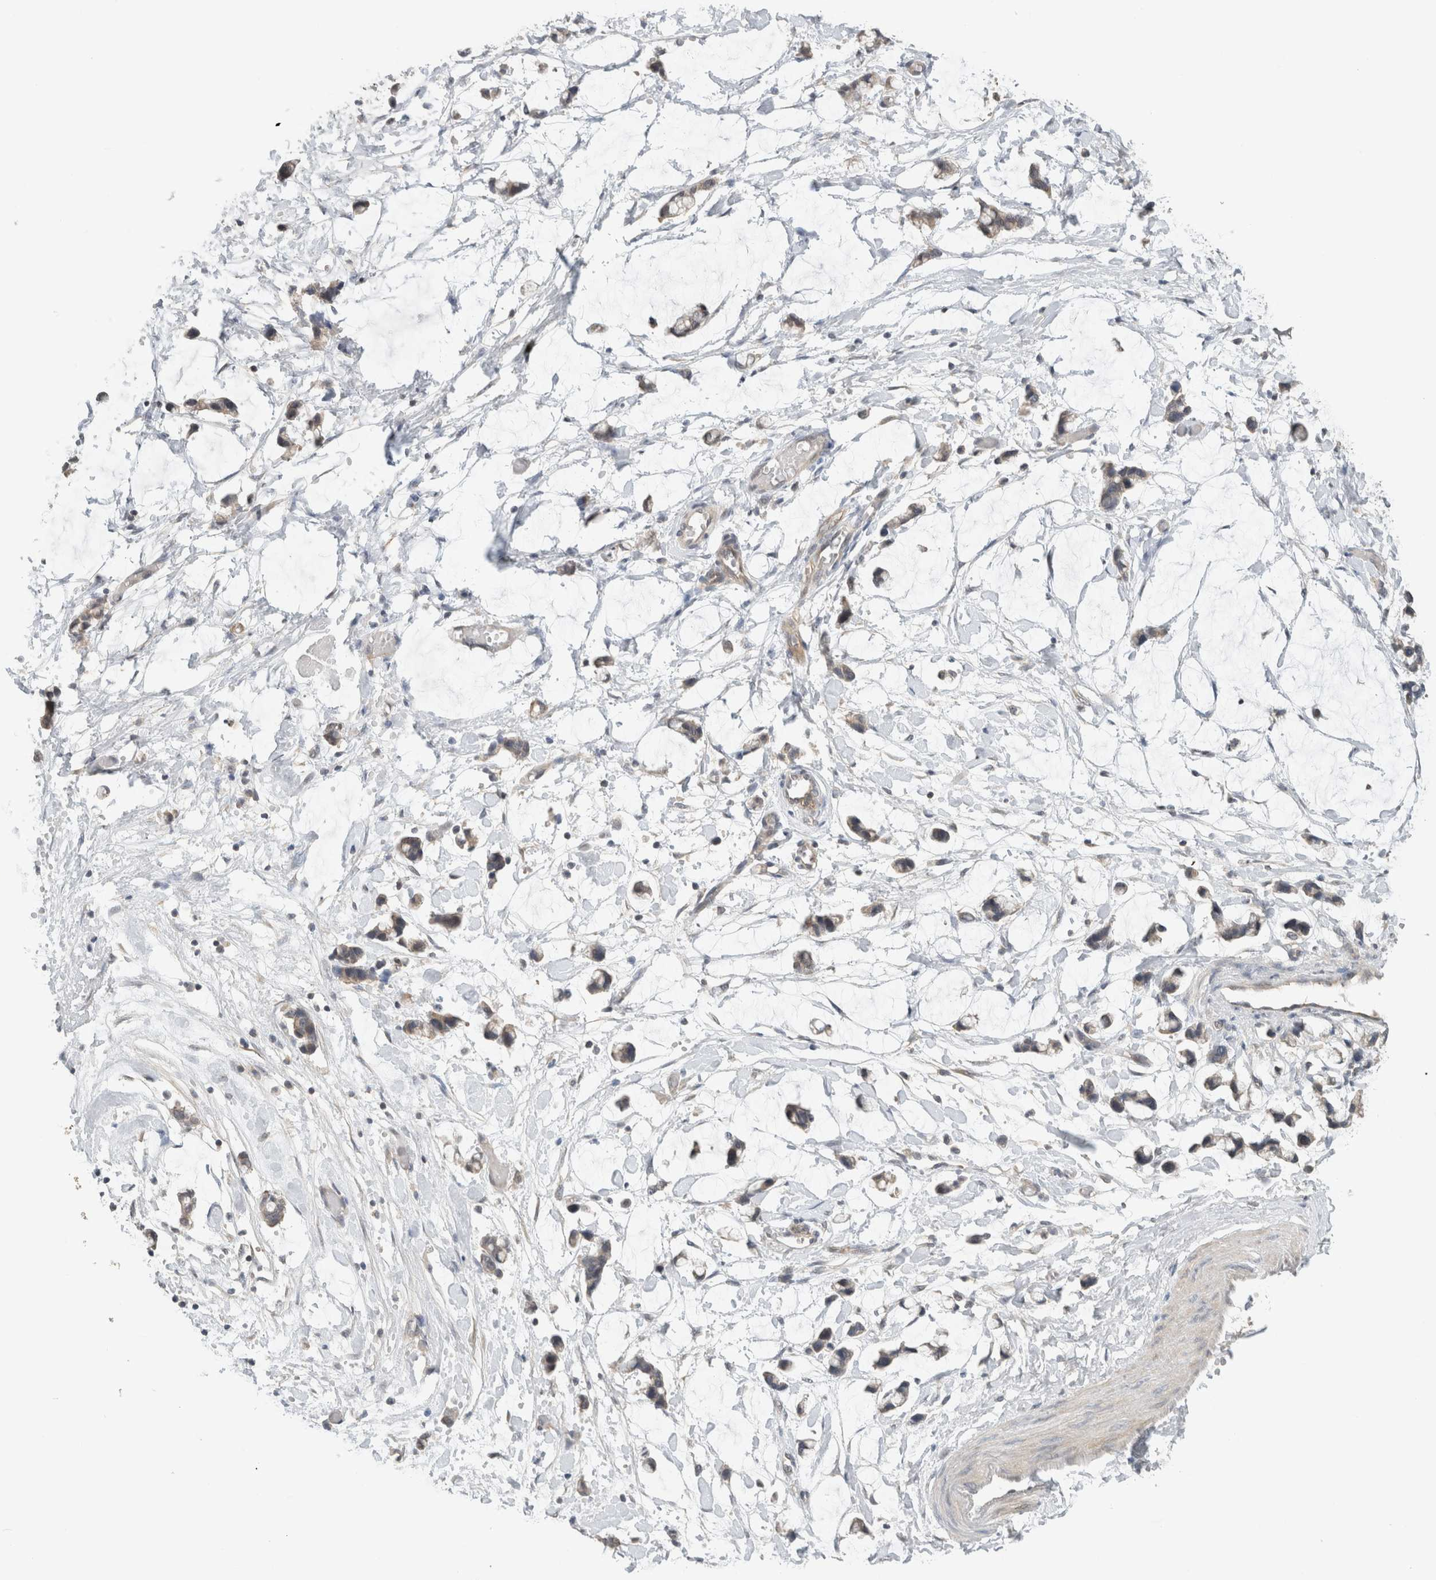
{"staining": {"intensity": "negative", "quantity": "none", "location": "none"}, "tissue": "adipose tissue", "cell_type": "Adipocytes", "image_type": "normal", "snomed": [{"axis": "morphology", "description": "Normal tissue, NOS"}, {"axis": "morphology", "description": "Adenocarcinoma, NOS"}, {"axis": "topography", "description": "Colon"}, {"axis": "topography", "description": "Peripheral nerve tissue"}], "caption": "Adipocytes show no significant protein expression in benign adipose tissue. The staining is performed using DAB (3,3'-diaminobenzidine) brown chromogen with nuclei counter-stained in using hematoxylin.", "gene": "ERCC6L2", "patient": {"sex": "male", "age": 14}}